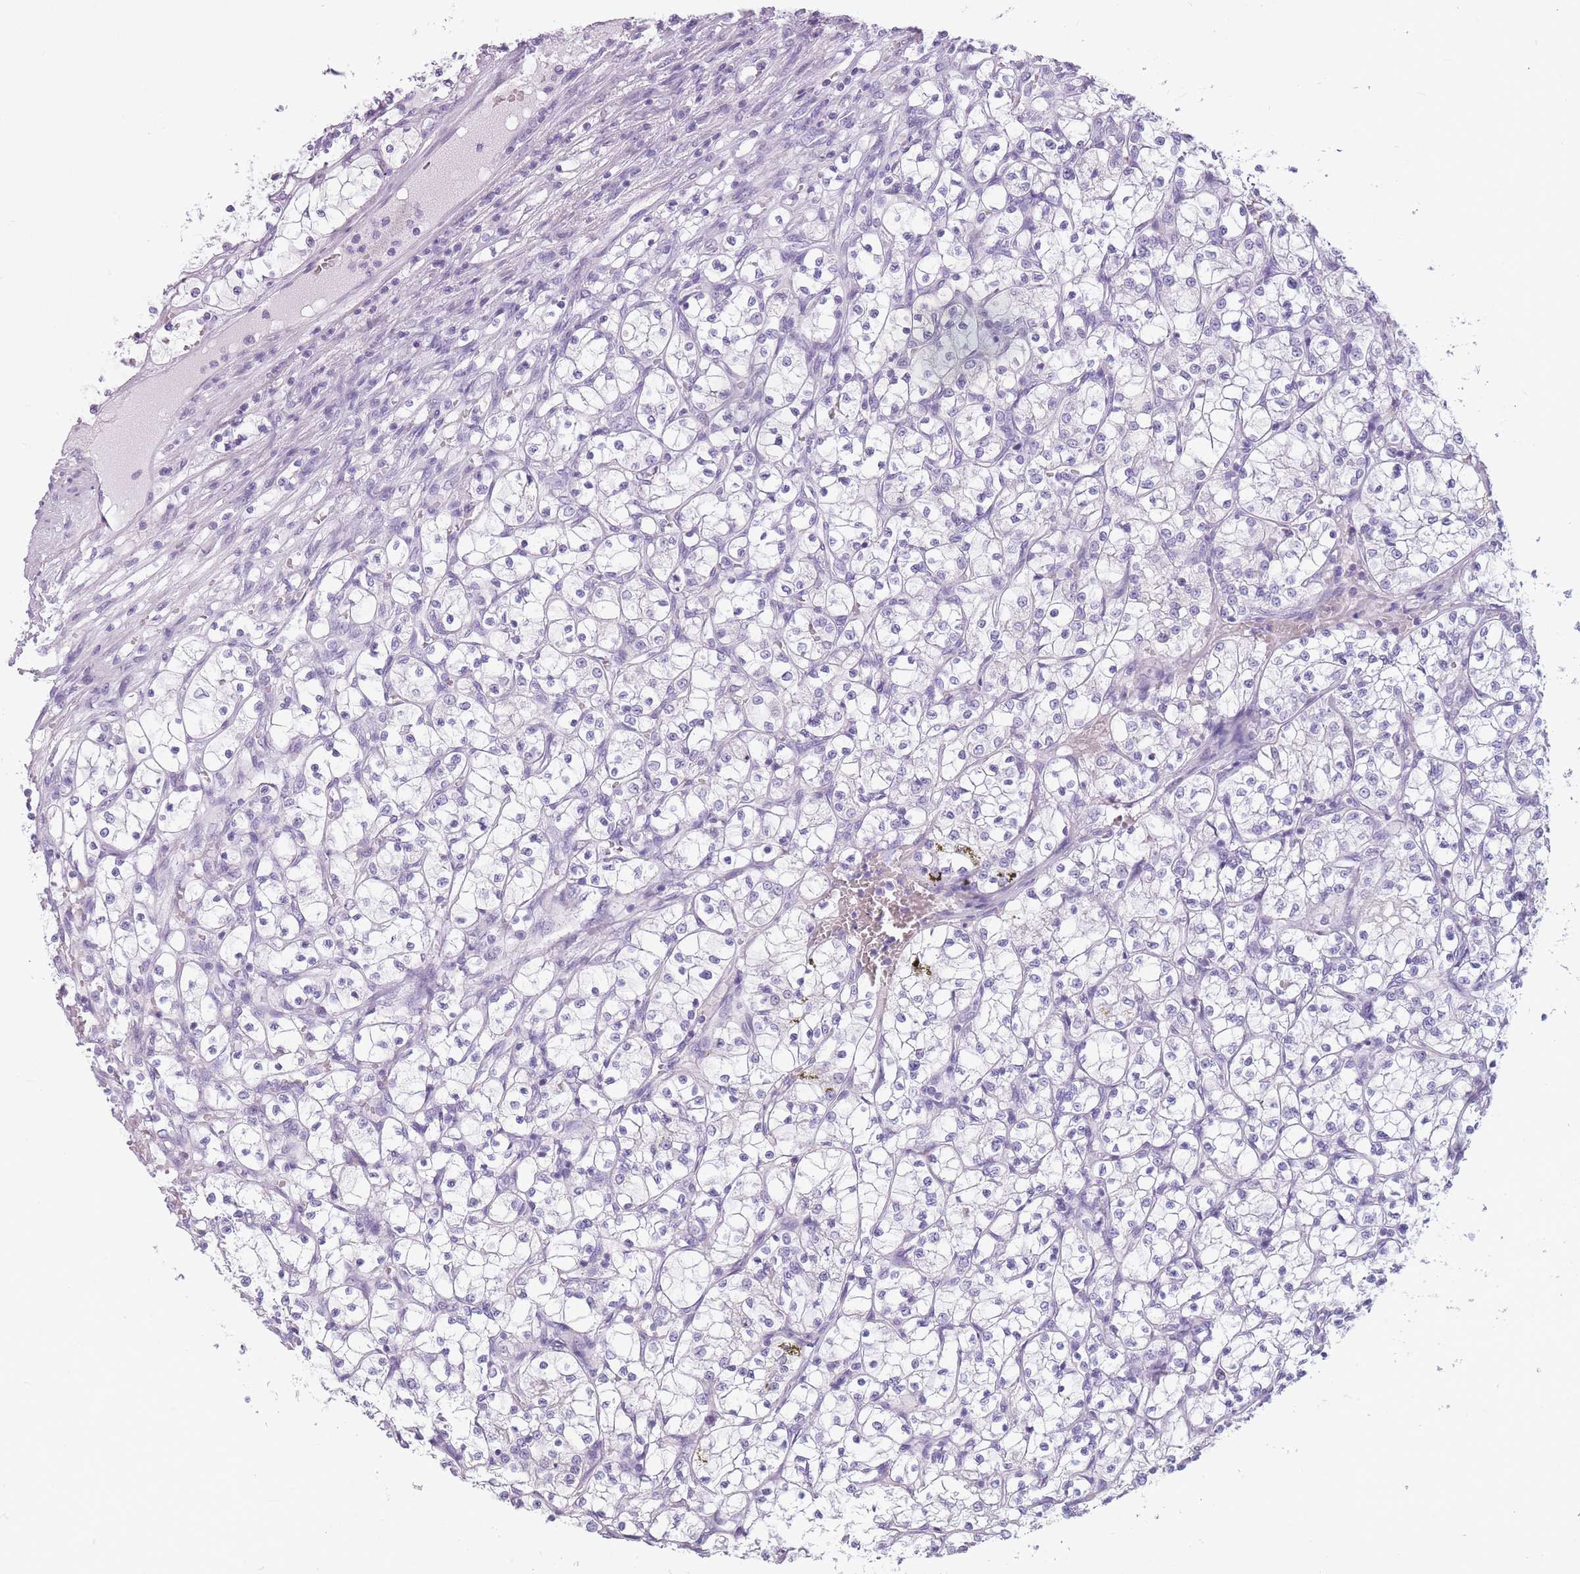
{"staining": {"intensity": "negative", "quantity": "none", "location": "none"}, "tissue": "renal cancer", "cell_type": "Tumor cells", "image_type": "cancer", "snomed": [{"axis": "morphology", "description": "Adenocarcinoma, NOS"}, {"axis": "topography", "description": "Kidney"}], "caption": "DAB (3,3'-diaminobenzidine) immunohistochemical staining of renal cancer displays no significant positivity in tumor cells.", "gene": "CCNO", "patient": {"sex": "female", "age": 69}}